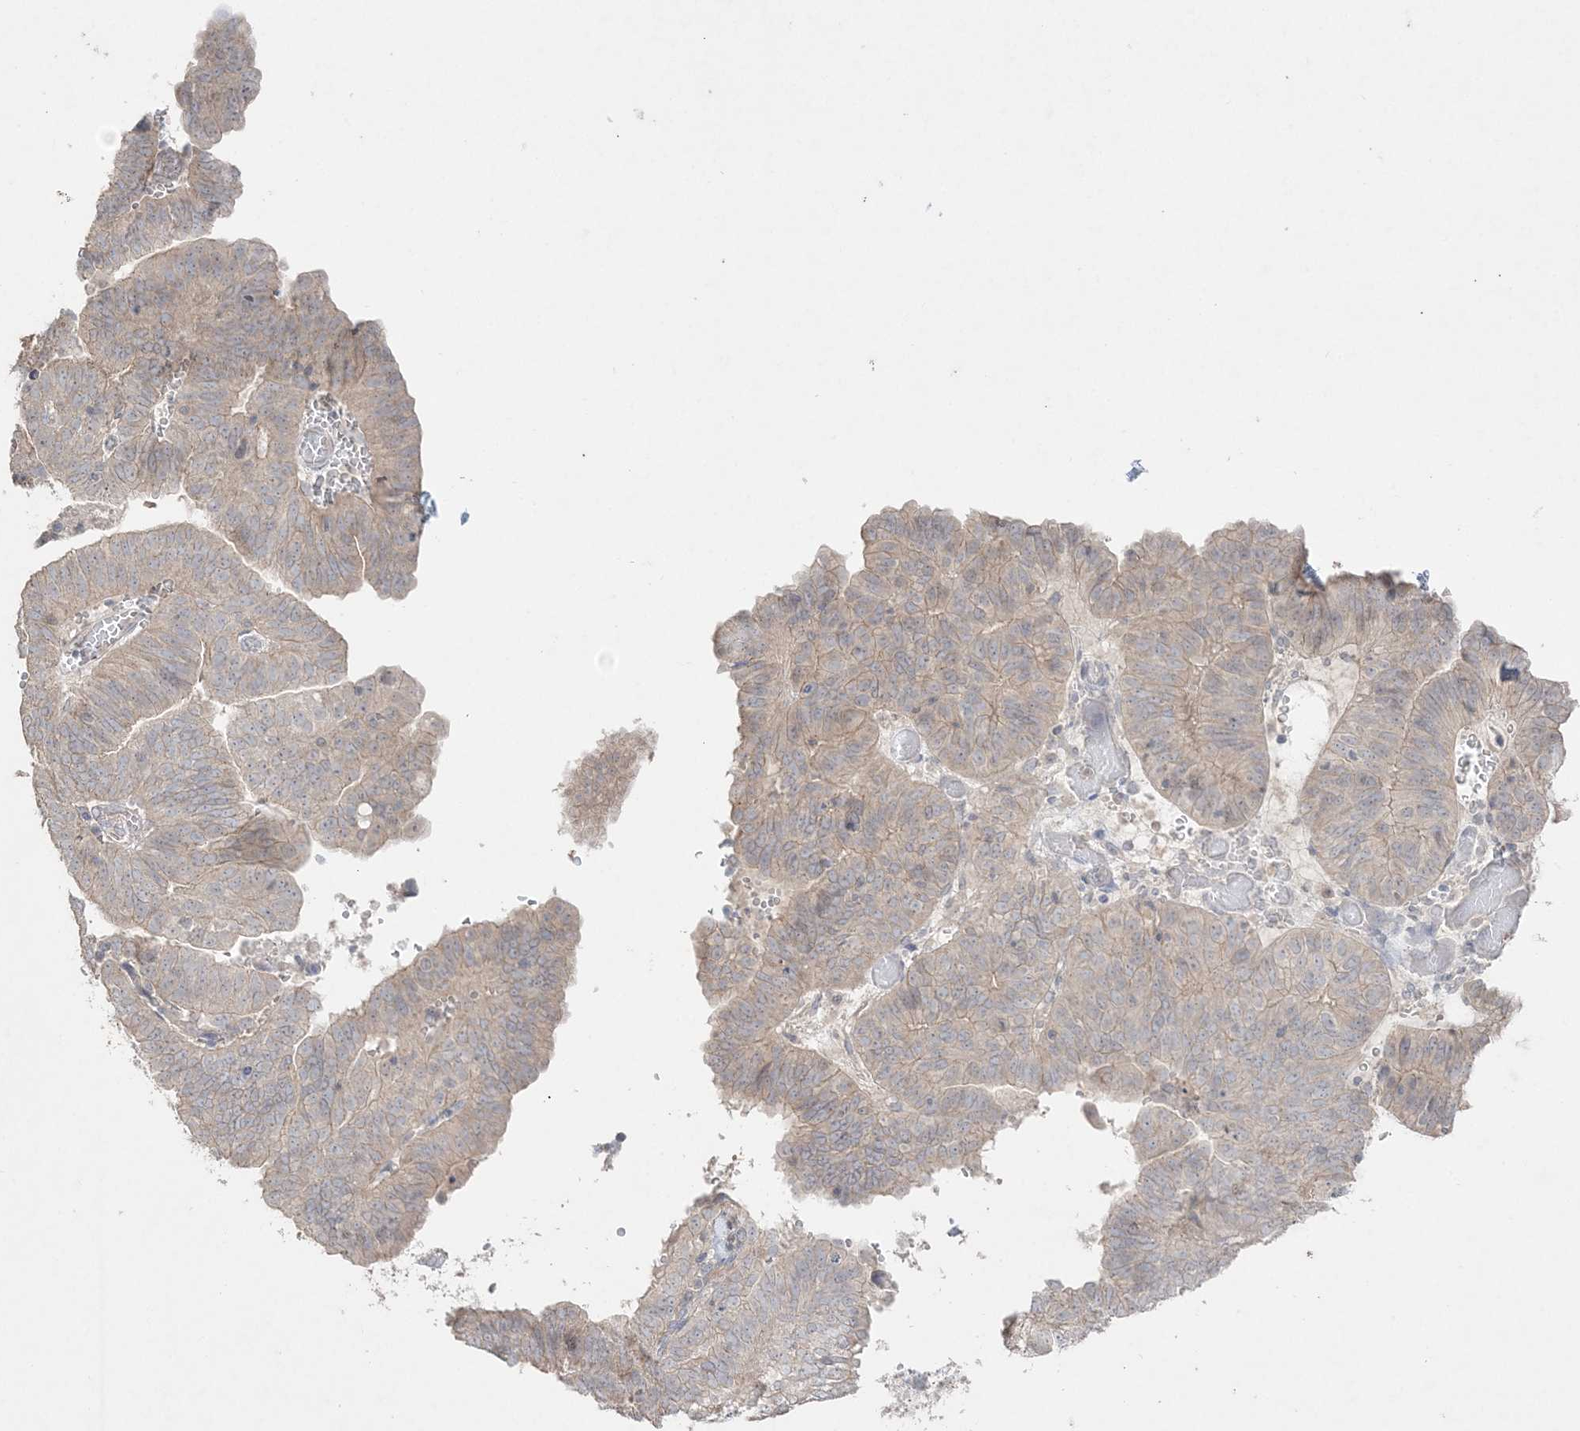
{"staining": {"intensity": "weak", "quantity": "<25%", "location": "cytoplasmic/membranous"}, "tissue": "endometrial cancer", "cell_type": "Tumor cells", "image_type": "cancer", "snomed": [{"axis": "morphology", "description": "Adenocarcinoma, NOS"}, {"axis": "topography", "description": "Uterus"}], "caption": "Endometrial cancer was stained to show a protein in brown. There is no significant expression in tumor cells. The staining is performed using DAB brown chromogen with nuclei counter-stained in using hematoxylin.", "gene": "SH3BP4", "patient": {"sex": "female", "age": 77}}